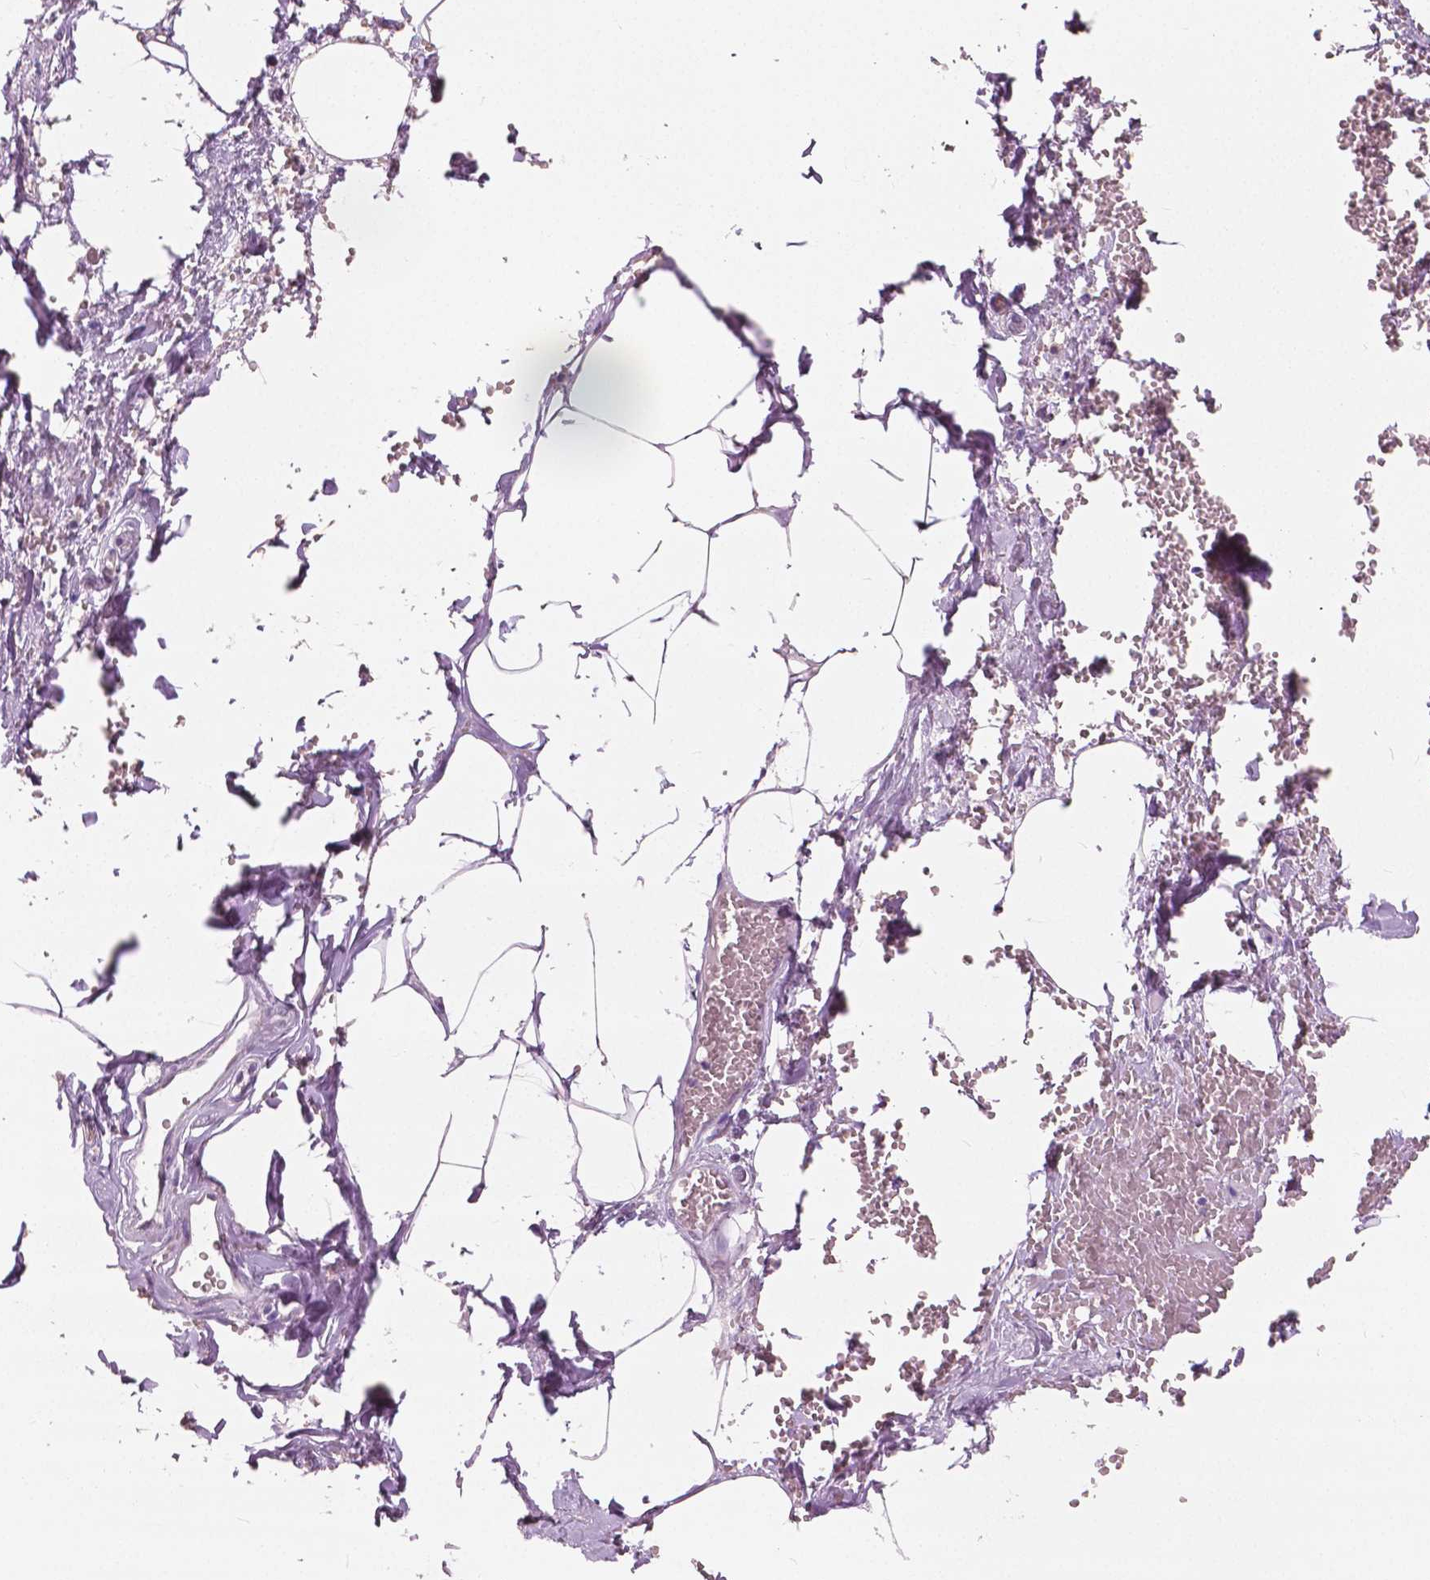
{"staining": {"intensity": "negative", "quantity": "none", "location": "none"}, "tissue": "adipose tissue", "cell_type": "Adipocytes", "image_type": "normal", "snomed": [{"axis": "morphology", "description": "Normal tissue, NOS"}, {"axis": "topography", "description": "Prostate"}, {"axis": "topography", "description": "Peripheral nerve tissue"}], "caption": "Immunohistochemistry (IHC) photomicrograph of unremarkable human adipose tissue stained for a protein (brown), which demonstrates no positivity in adipocytes.", "gene": "TKFC", "patient": {"sex": "male", "age": 55}}